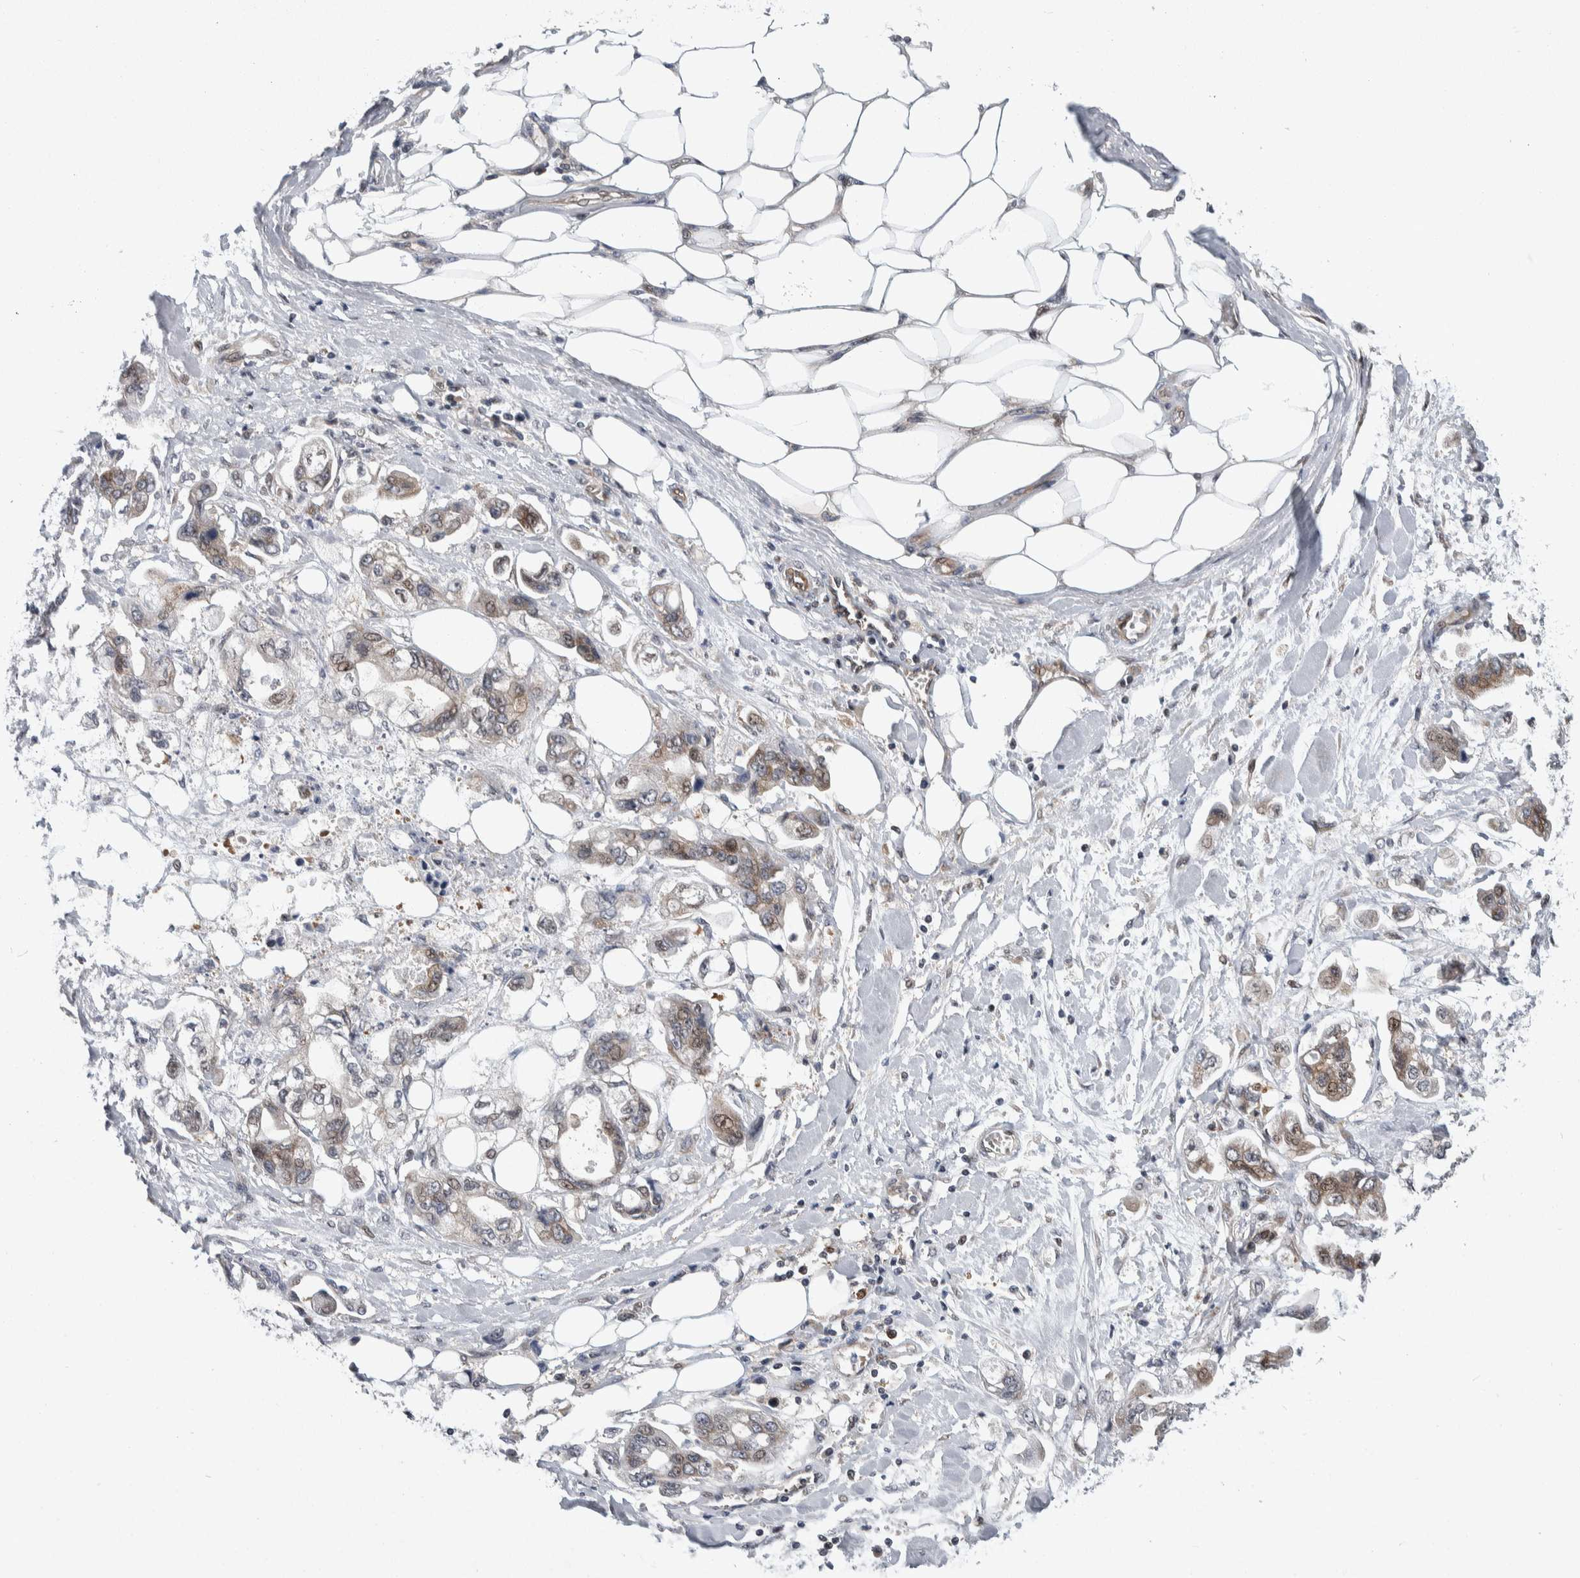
{"staining": {"intensity": "weak", "quantity": ">75%", "location": "cytoplasmic/membranous"}, "tissue": "stomach cancer", "cell_type": "Tumor cells", "image_type": "cancer", "snomed": [{"axis": "morphology", "description": "Adenocarcinoma, NOS"}, {"axis": "topography", "description": "Stomach"}], "caption": "A brown stain highlights weak cytoplasmic/membranous expression of a protein in adenocarcinoma (stomach) tumor cells. The protein is stained brown, and the nuclei are stained in blue (DAB IHC with brightfield microscopy, high magnification).", "gene": "PTPA", "patient": {"sex": "male", "age": 62}}